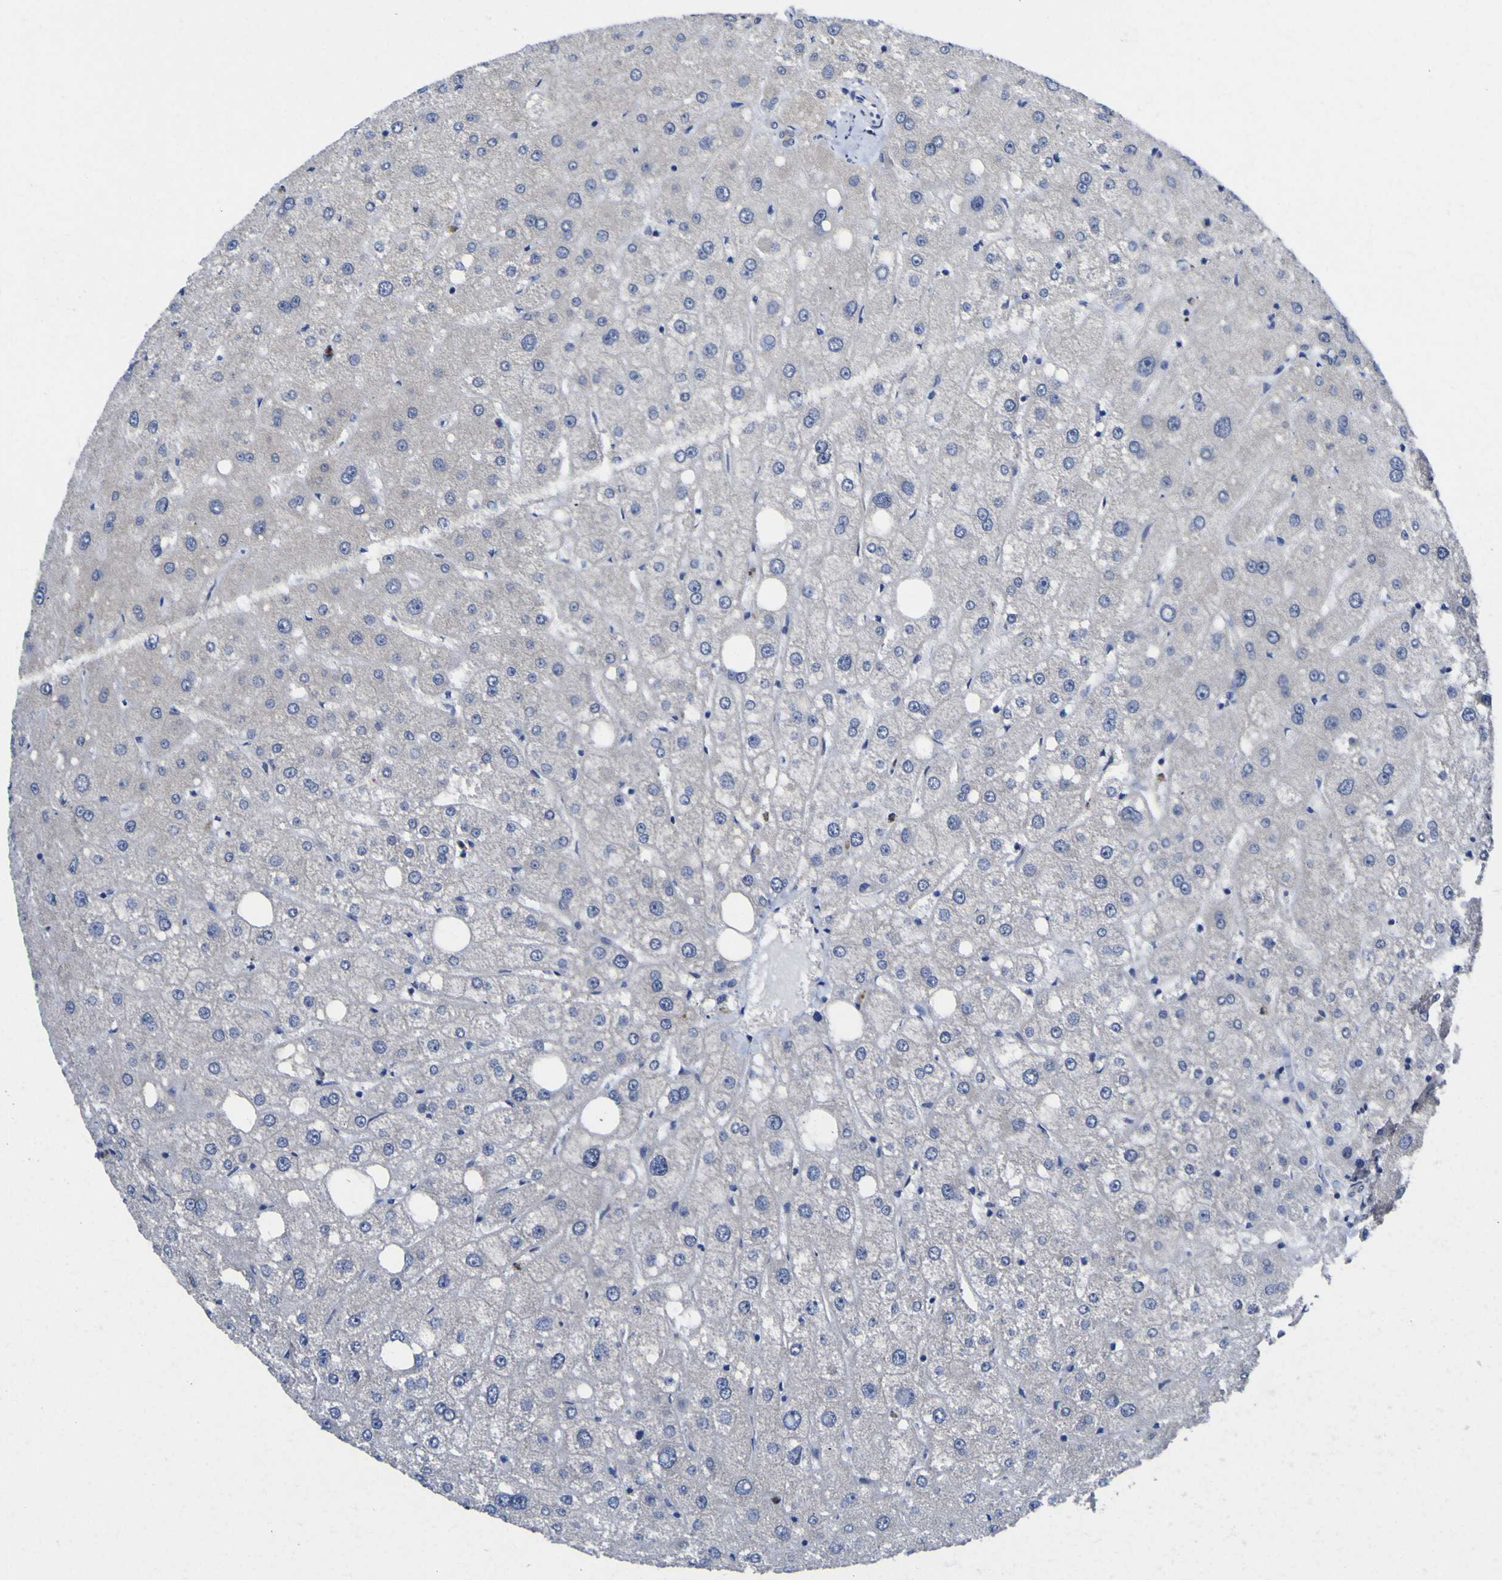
{"staining": {"intensity": "negative", "quantity": "none", "location": "none"}, "tissue": "liver", "cell_type": "Cholangiocytes", "image_type": "normal", "snomed": [{"axis": "morphology", "description": "Normal tissue, NOS"}, {"axis": "topography", "description": "Liver"}], "caption": "The image reveals no significant positivity in cholangiocytes of liver.", "gene": "CASP6", "patient": {"sex": "male", "age": 73}}